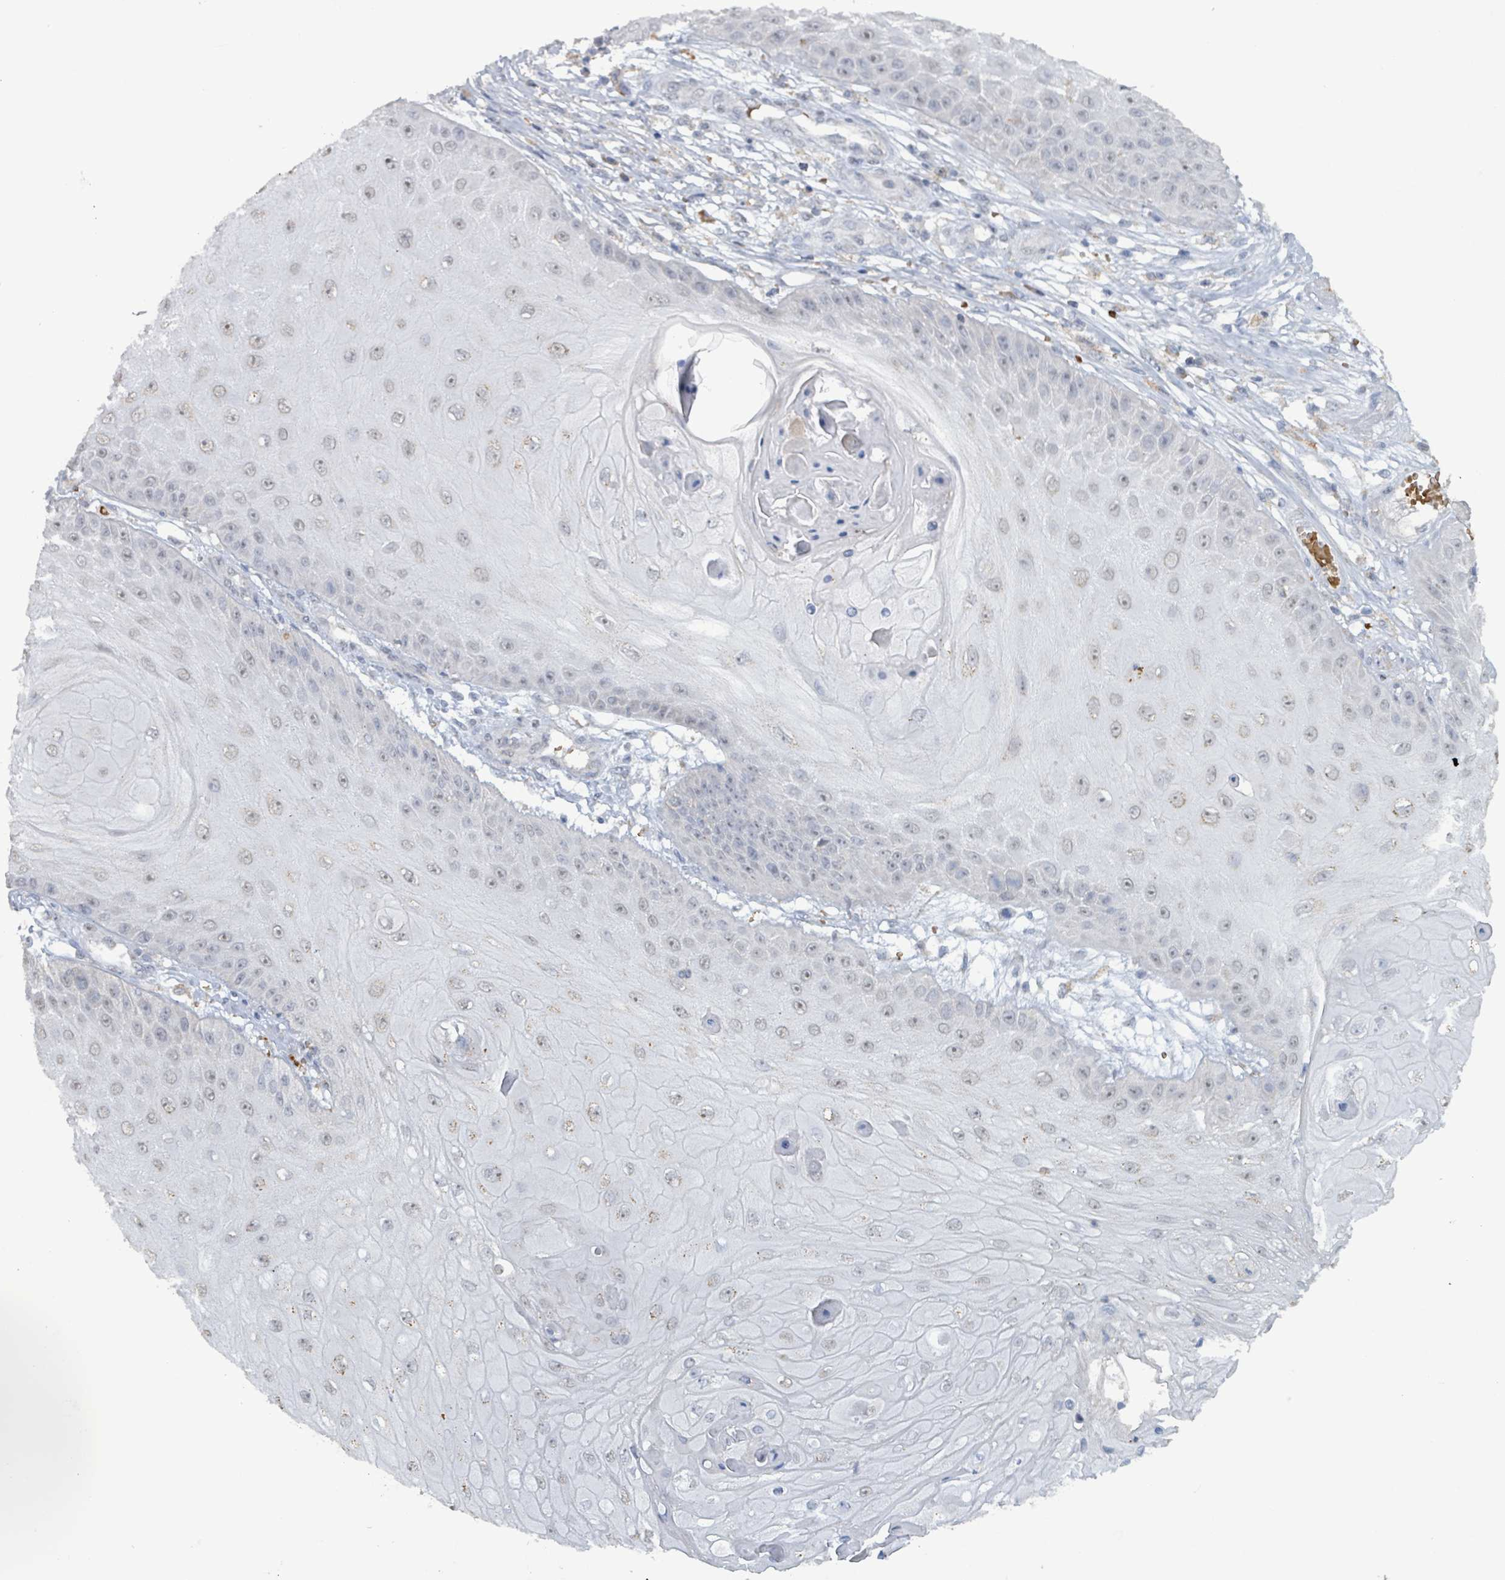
{"staining": {"intensity": "negative", "quantity": "none", "location": "none"}, "tissue": "skin cancer", "cell_type": "Tumor cells", "image_type": "cancer", "snomed": [{"axis": "morphology", "description": "Squamous cell carcinoma, NOS"}, {"axis": "topography", "description": "Skin"}], "caption": "IHC photomicrograph of neoplastic tissue: human skin cancer (squamous cell carcinoma) stained with DAB demonstrates no significant protein staining in tumor cells.", "gene": "SEBOX", "patient": {"sex": "male", "age": 70}}